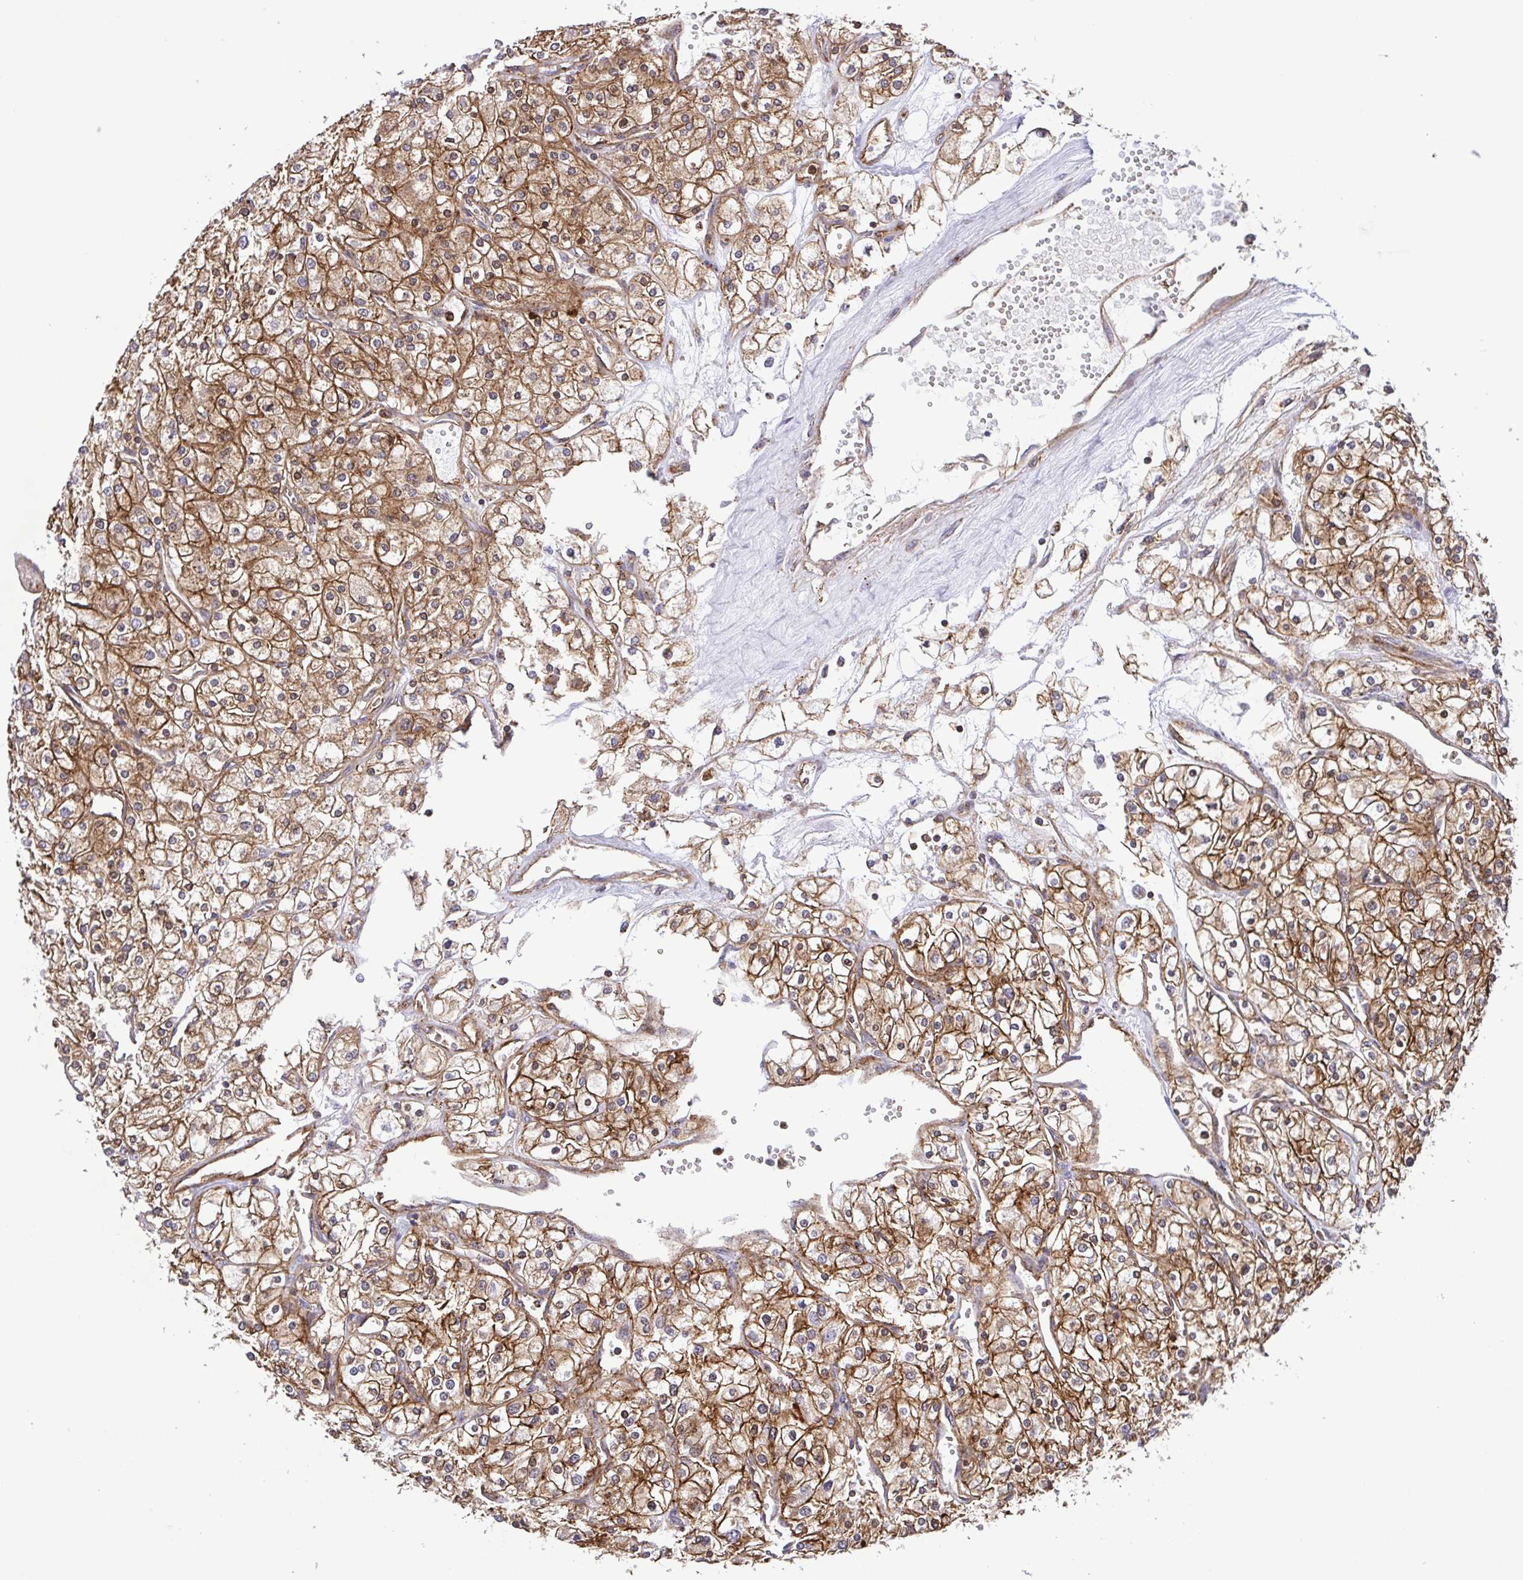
{"staining": {"intensity": "moderate", "quantity": ">75%", "location": "cytoplasmic/membranous"}, "tissue": "renal cancer", "cell_type": "Tumor cells", "image_type": "cancer", "snomed": [{"axis": "morphology", "description": "Adenocarcinoma, NOS"}, {"axis": "topography", "description": "Kidney"}], "caption": "Renal adenocarcinoma stained for a protein exhibits moderate cytoplasmic/membranous positivity in tumor cells.", "gene": "CHMP1B", "patient": {"sex": "male", "age": 80}}